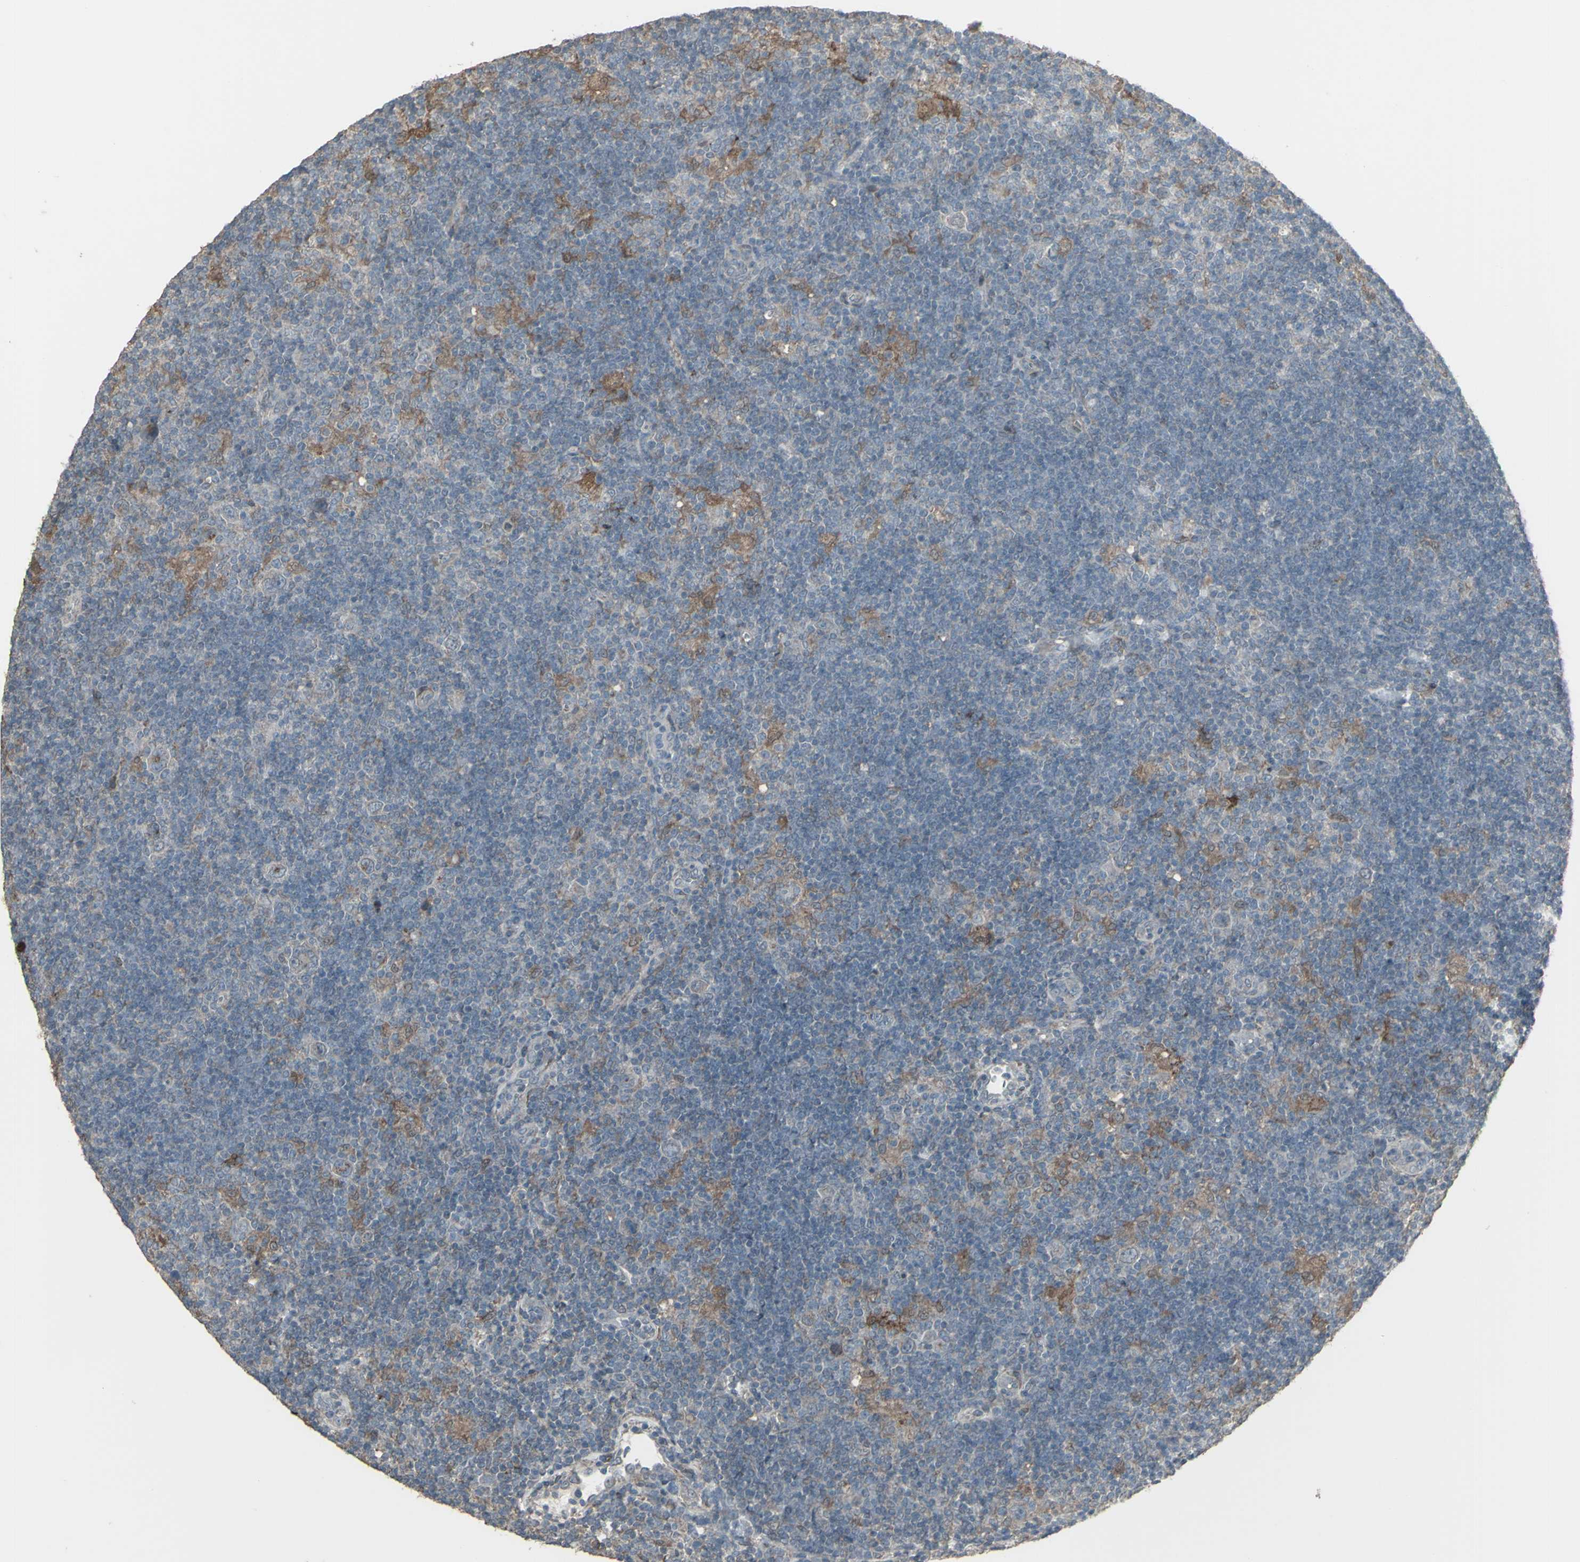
{"staining": {"intensity": "weak", "quantity": "<25%", "location": "cytoplasmic/membranous"}, "tissue": "lymphoma", "cell_type": "Tumor cells", "image_type": "cancer", "snomed": [{"axis": "morphology", "description": "Hodgkin's disease, NOS"}, {"axis": "topography", "description": "Lymph node"}], "caption": "Micrograph shows no significant protein expression in tumor cells of Hodgkin's disease.", "gene": "SMO", "patient": {"sex": "female", "age": 57}}